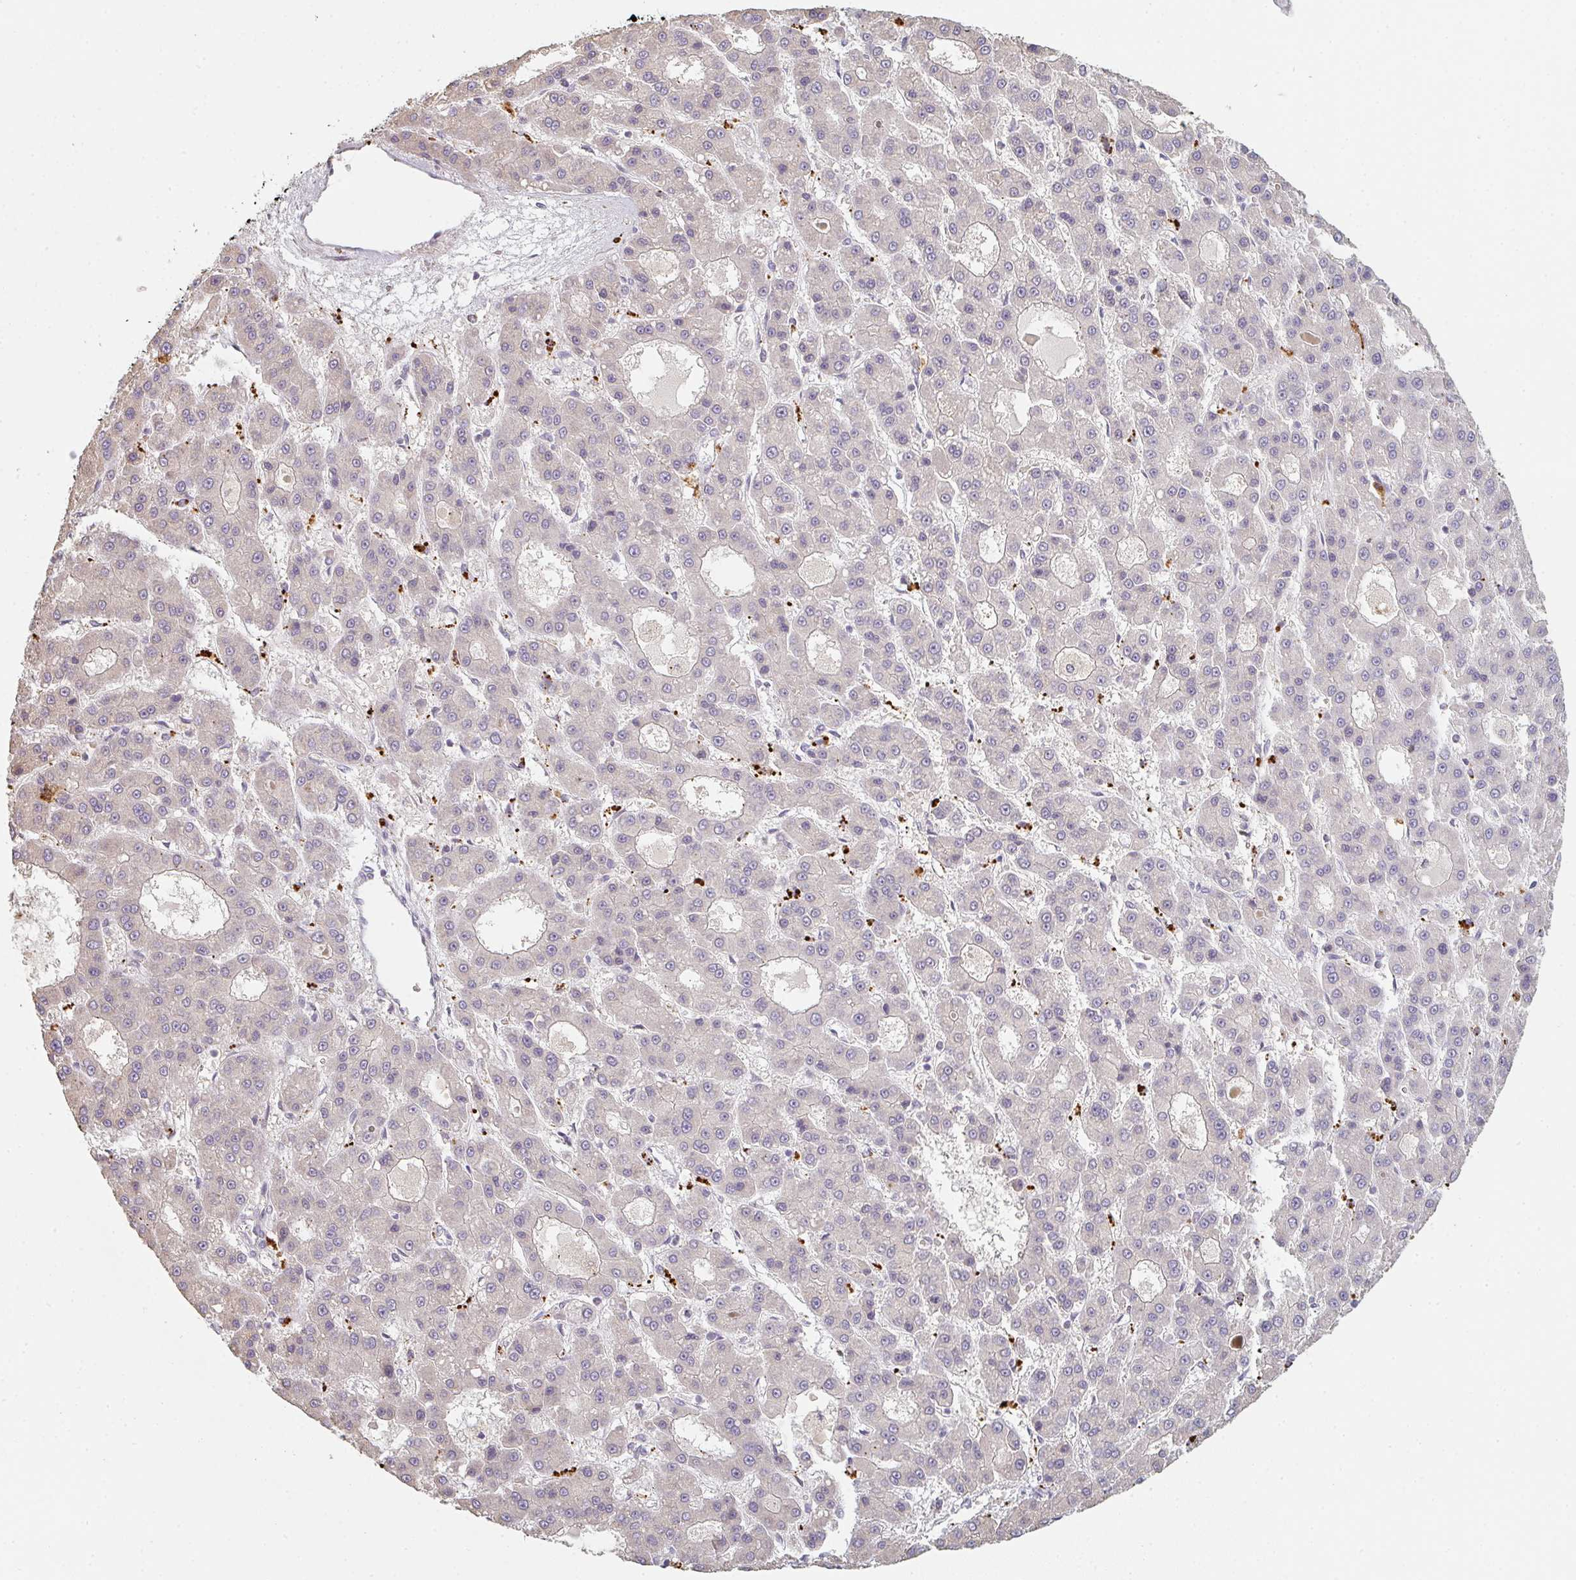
{"staining": {"intensity": "negative", "quantity": "none", "location": "none"}, "tissue": "liver cancer", "cell_type": "Tumor cells", "image_type": "cancer", "snomed": [{"axis": "morphology", "description": "Carcinoma, Hepatocellular, NOS"}, {"axis": "topography", "description": "Liver"}], "caption": "Protein analysis of liver cancer (hepatocellular carcinoma) shows no significant staining in tumor cells.", "gene": "TMEM237", "patient": {"sex": "male", "age": 70}}